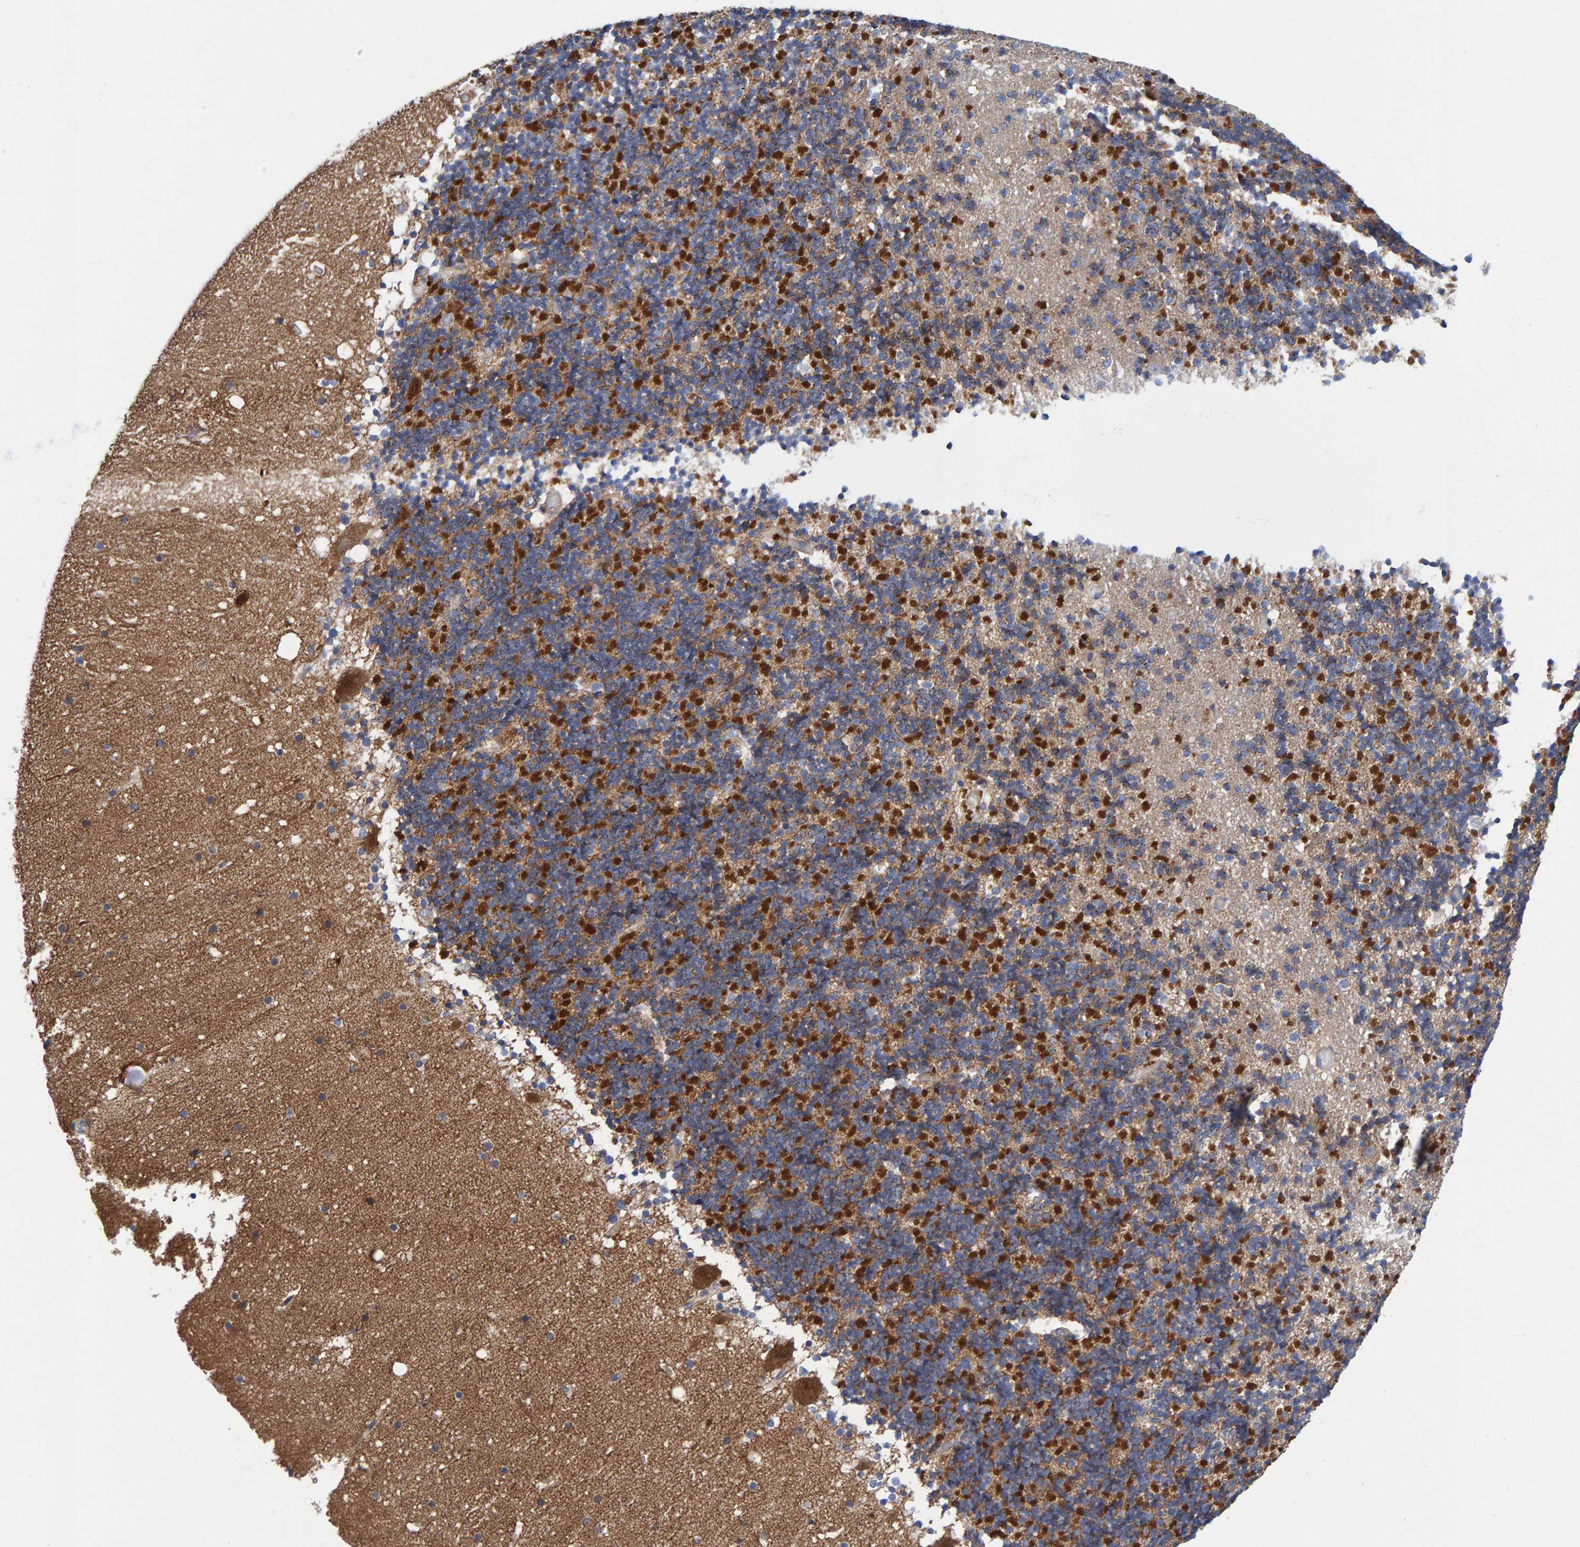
{"staining": {"intensity": "moderate", "quantity": ">75%", "location": "cytoplasmic/membranous"}, "tissue": "cerebellum", "cell_type": "Cells in granular layer", "image_type": "normal", "snomed": [{"axis": "morphology", "description": "Normal tissue, NOS"}, {"axis": "topography", "description": "Cerebellum"}], "caption": "The immunohistochemical stain labels moderate cytoplasmic/membranous expression in cells in granular layer of normal cerebellum. Using DAB (3,3'-diaminobenzidine) (brown) and hematoxylin (blue) stains, captured at high magnification using brightfield microscopy.", "gene": "EFR3A", "patient": {"sex": "male", "age": 57}}